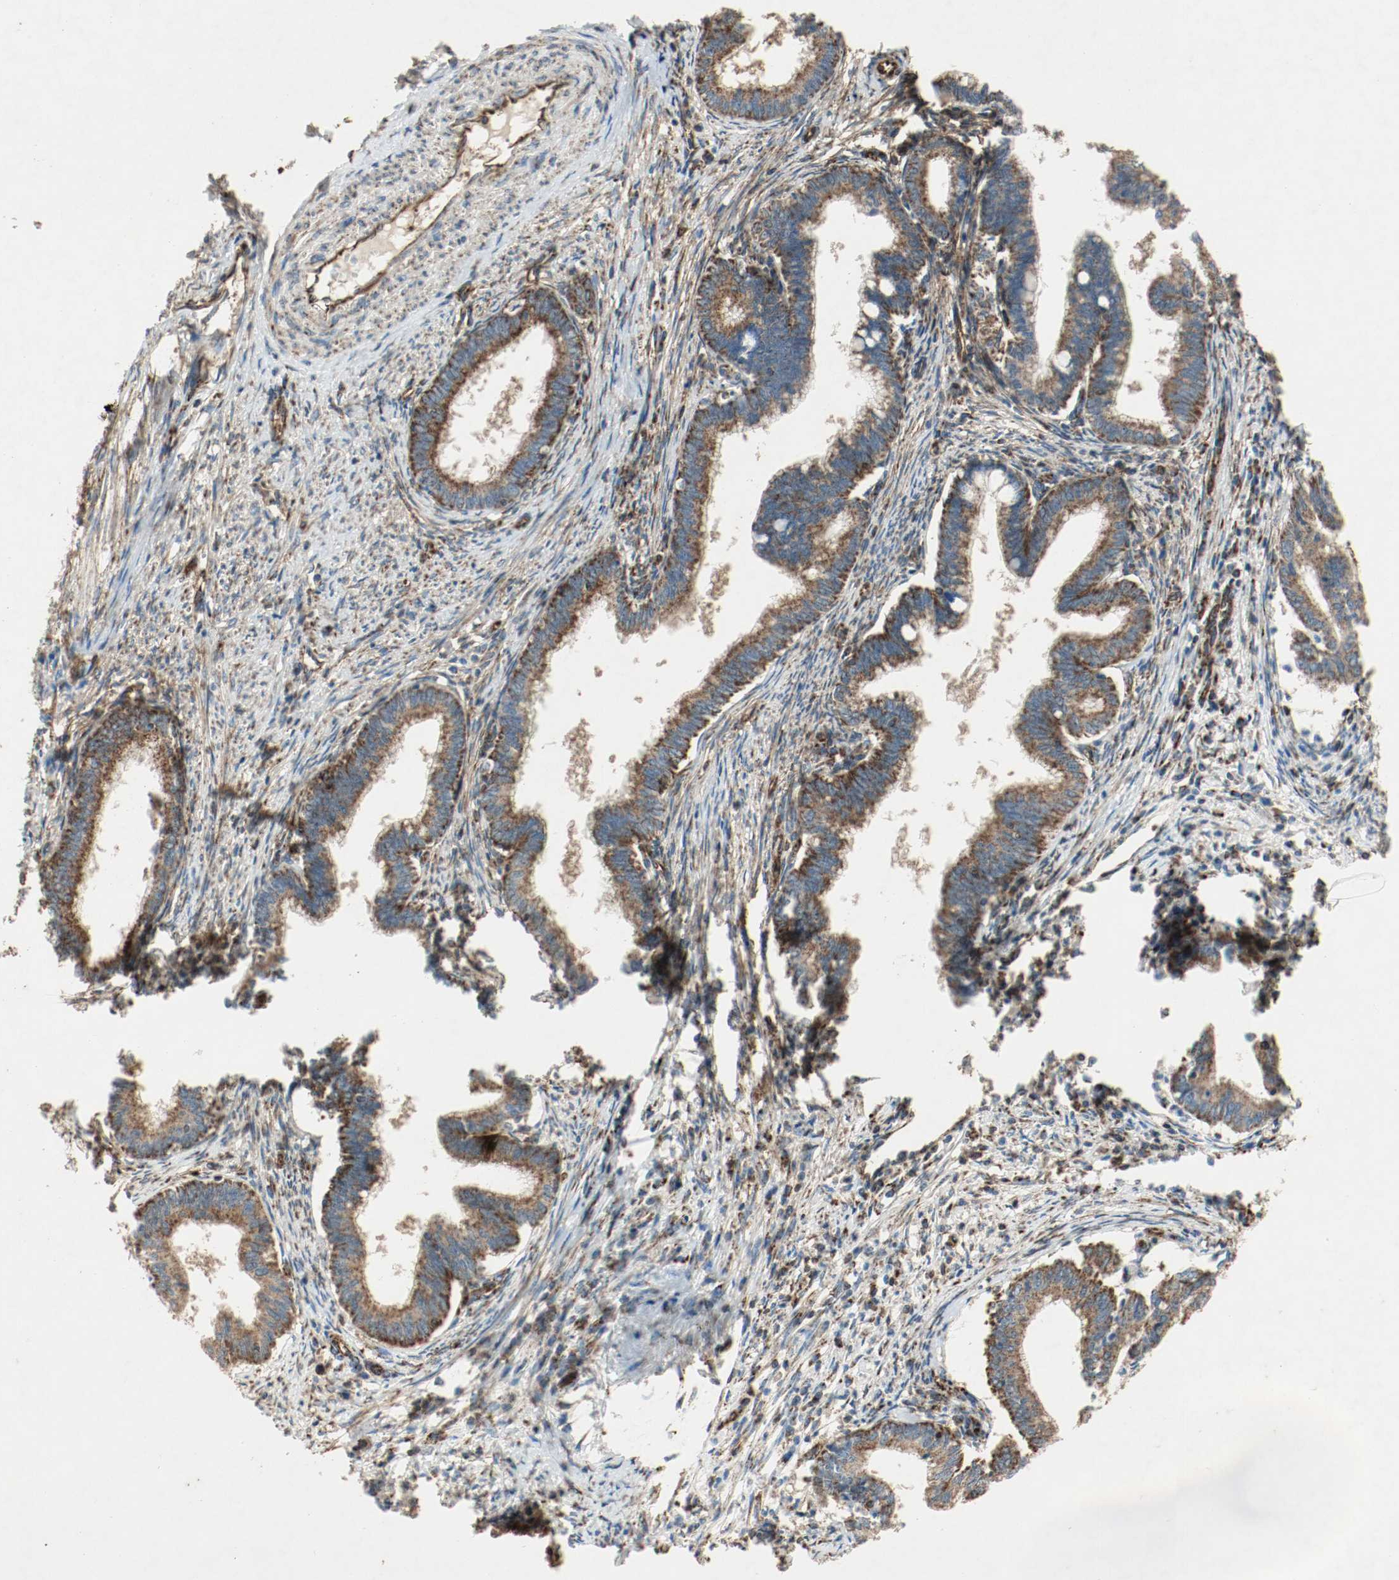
{"staining": {"intensity": "strong", "quantity": ">75%", "location": "cytoplasmic/membranous"}, "tissue": "cervical cancer", "cell_type": "Tumor cells", "image_type": "cancer", "snomed": [{"axis": "morphology", "description": "Adenocarcinoma, NOS"}, {"axis": "topography", "description": "Cervix"}], "caption": "Cervical cancer (adenocarcinoma) tissue displays strong cytoplasmic/membranous staining in about >75% of tumor cells, visualized by immunohistochemistry.", "gene": "PLCG1", "patient": {"sex": "female", "age": 36}}